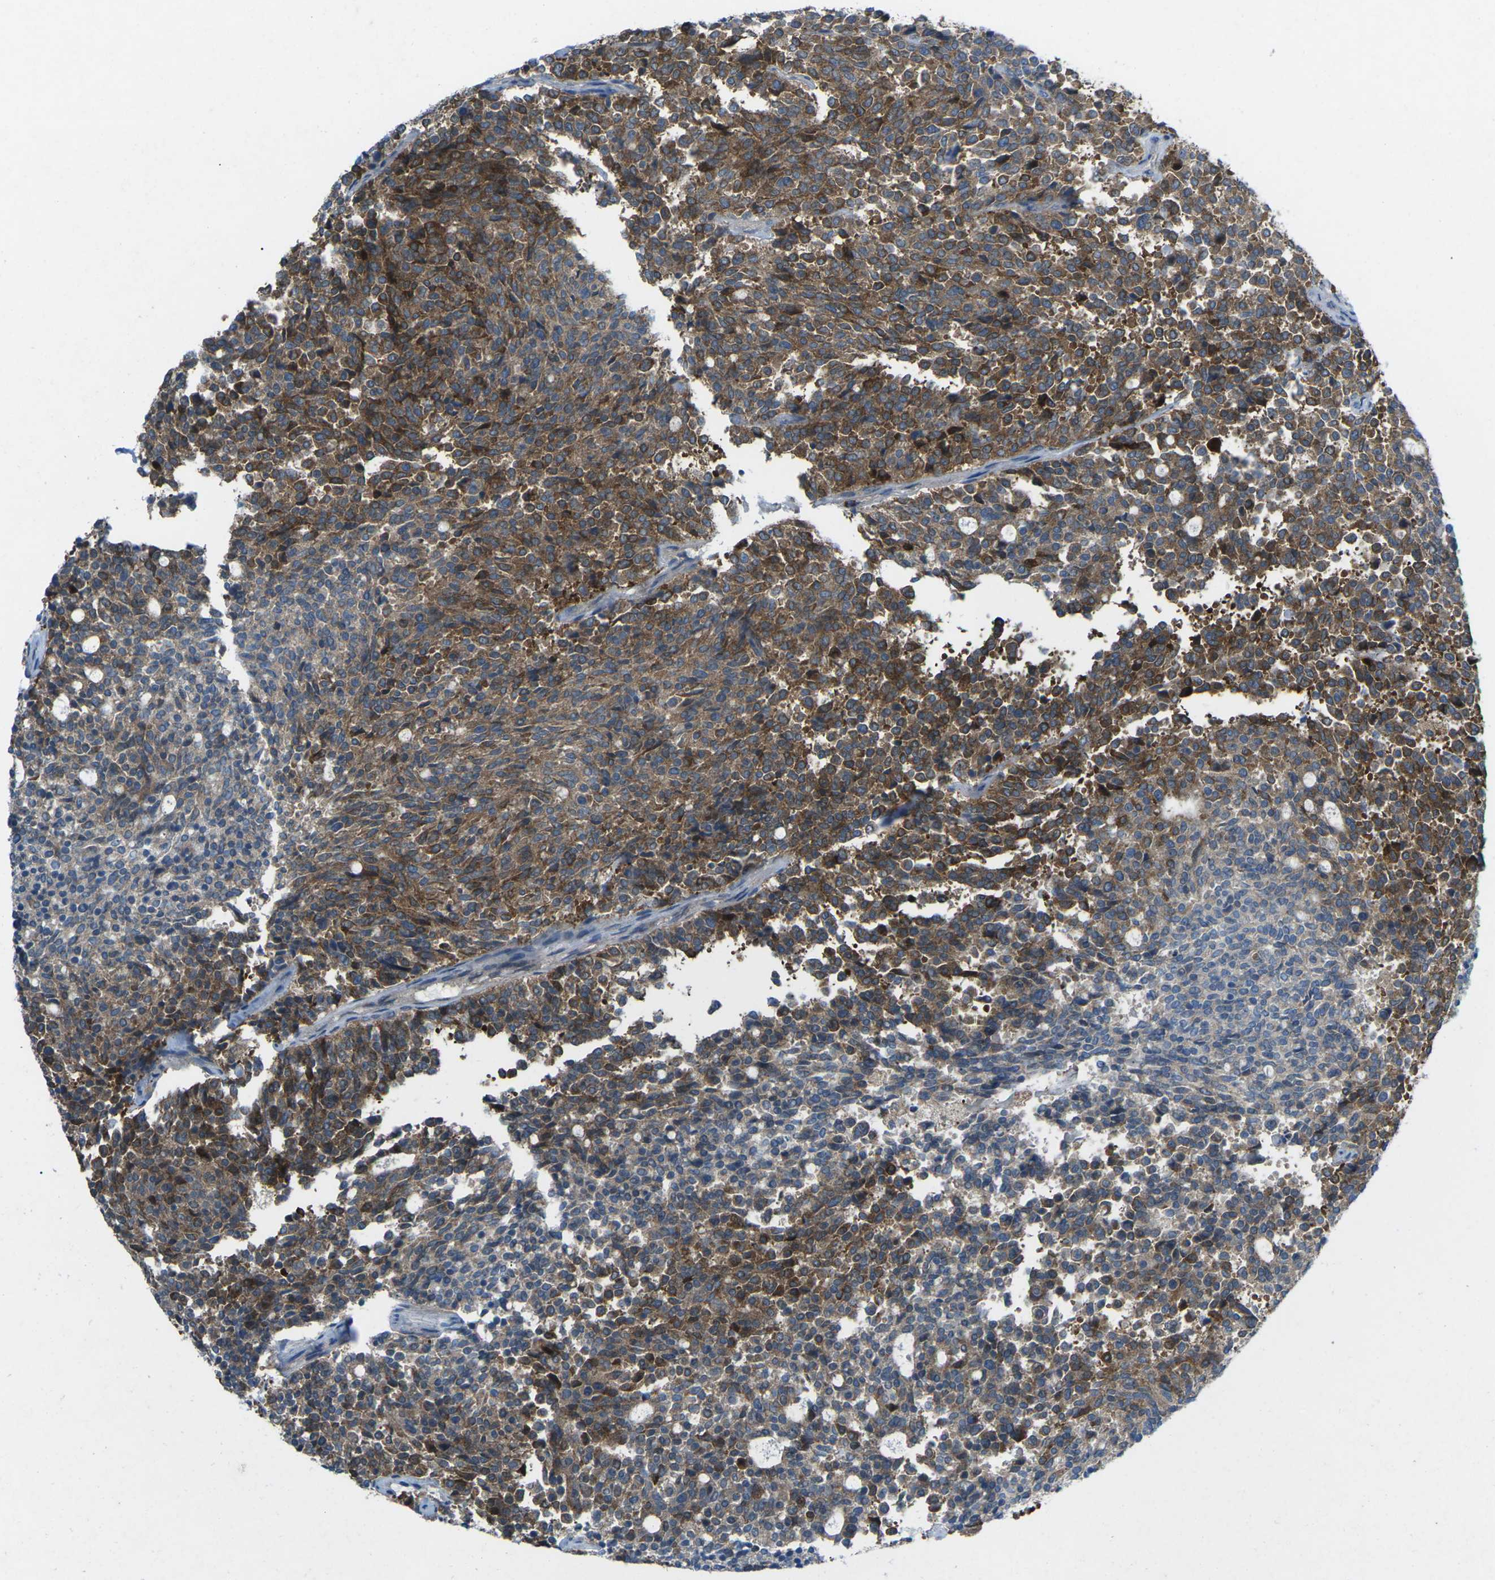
{"staining": {"intensity": "strong", "quantity": "25%-75%", "location": "cytoplasmic/membranous"}, "tissue": "carcinoid", "cell_type": "Tumor cells", "image_type": "cancer", "snomed": [{"axis": "morphology", "description": "Carcinoid, malignant, NOS"}, {"axis": "topography", "description": "Pancreas"}], "caption": "This histopathology image displays immunohistochemistry staining of carcinoid, with high strong cytoplasmic/membranous positivity in about 25%-75% of tumor cells.", "gene": "STK11", "patient": {"sex": "female", "age": 54}}